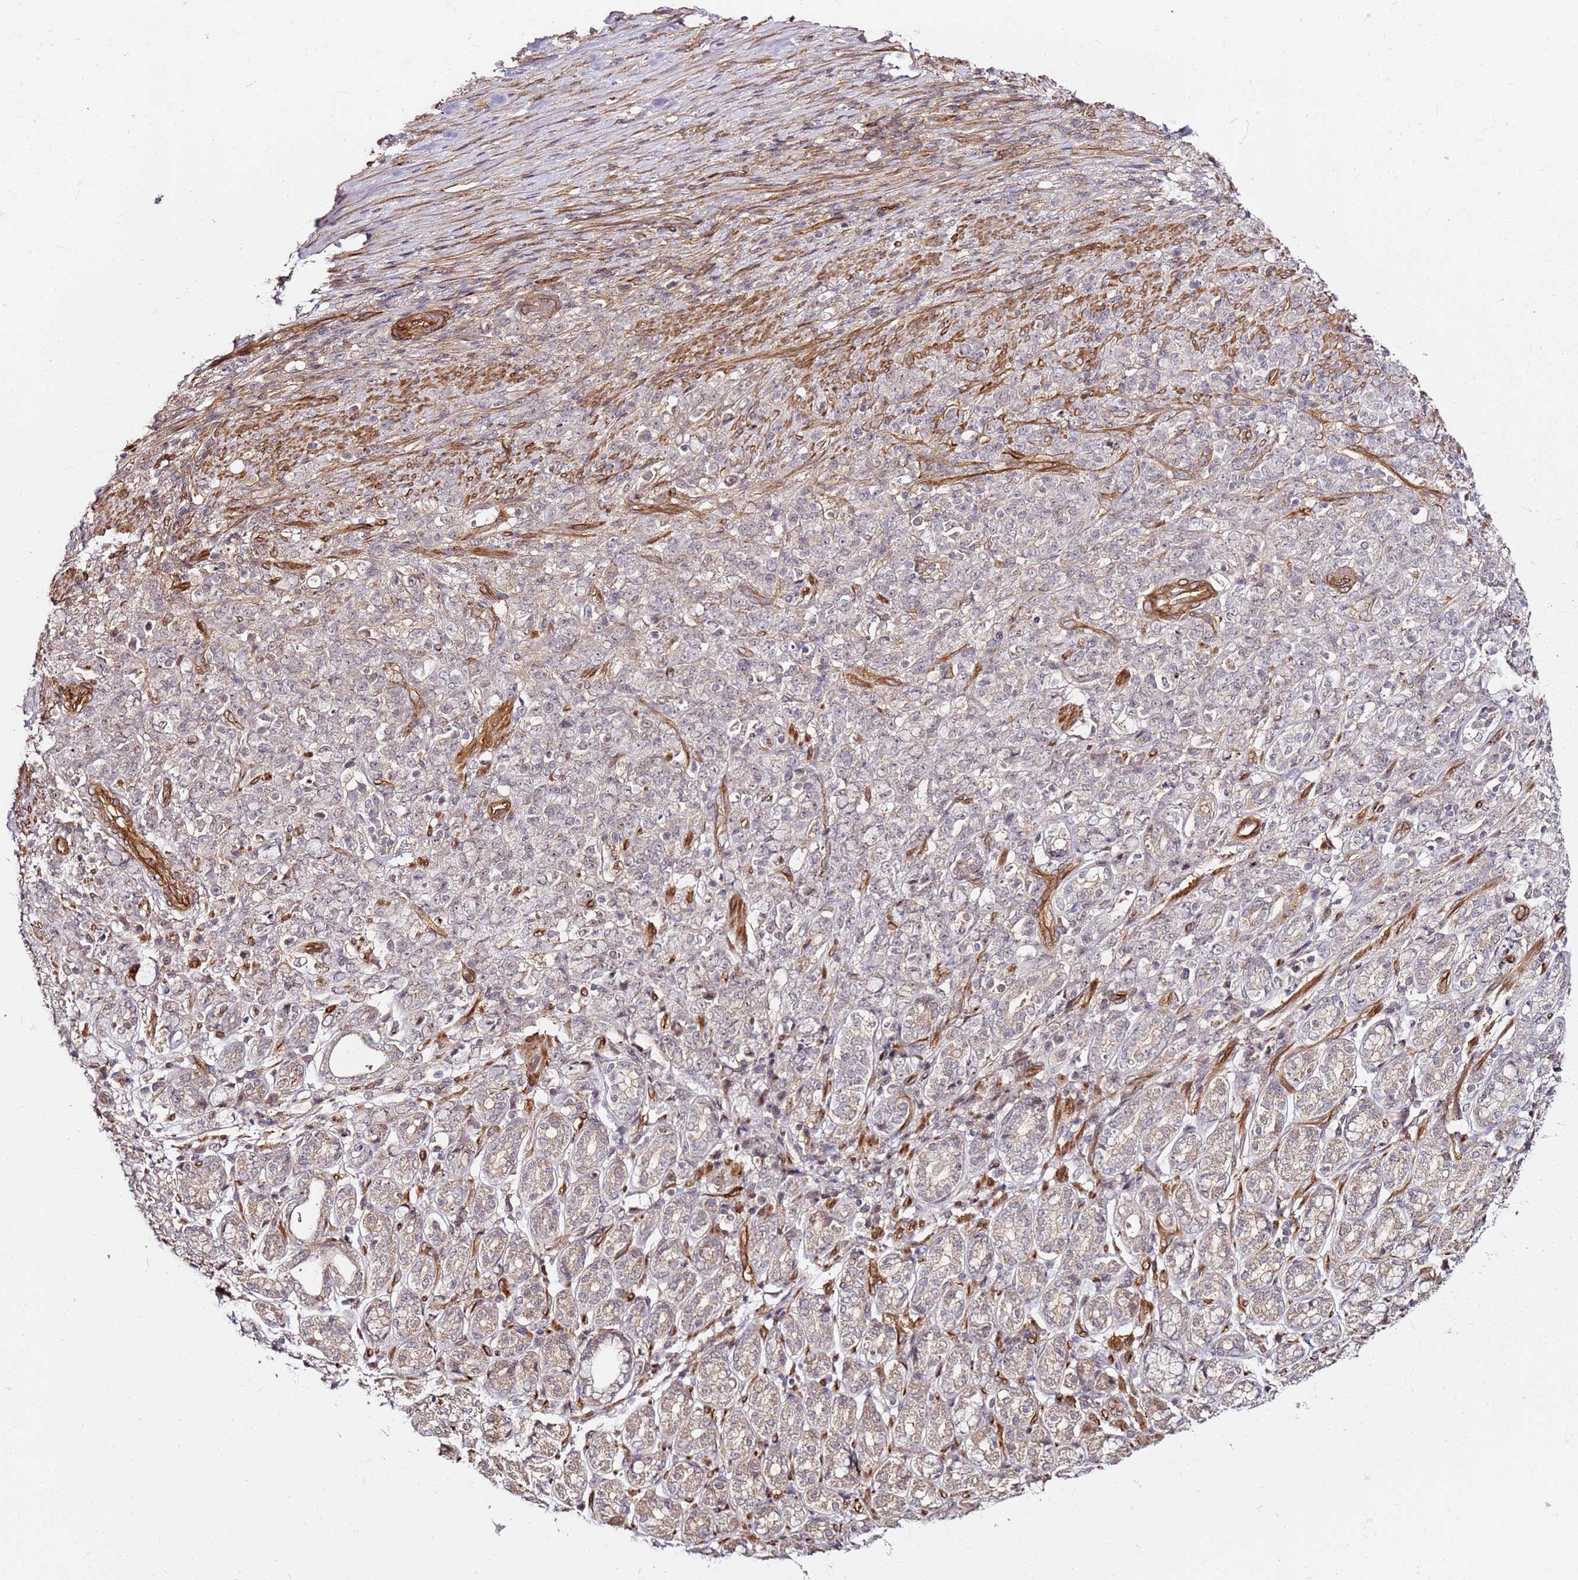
{"staining": {"intensity": "negative", "quantity": "none", "location": "none"}, "tissue": "stomach cancer", "cell_type": "Tumor cells", "image_type": "cancer", "snomed": [{"axis": "morphology", "description": "Adenocarcinoma, NOS"}, {"axis": "topography", "description": "Stomach"}], "caption": "Adenocarcinoma (stomach) was stained to show a protein in brown. There is no significant expression in tumor cells.", "gene": "CCNYL1", "patient": {"sex": "female", "age": 79}}